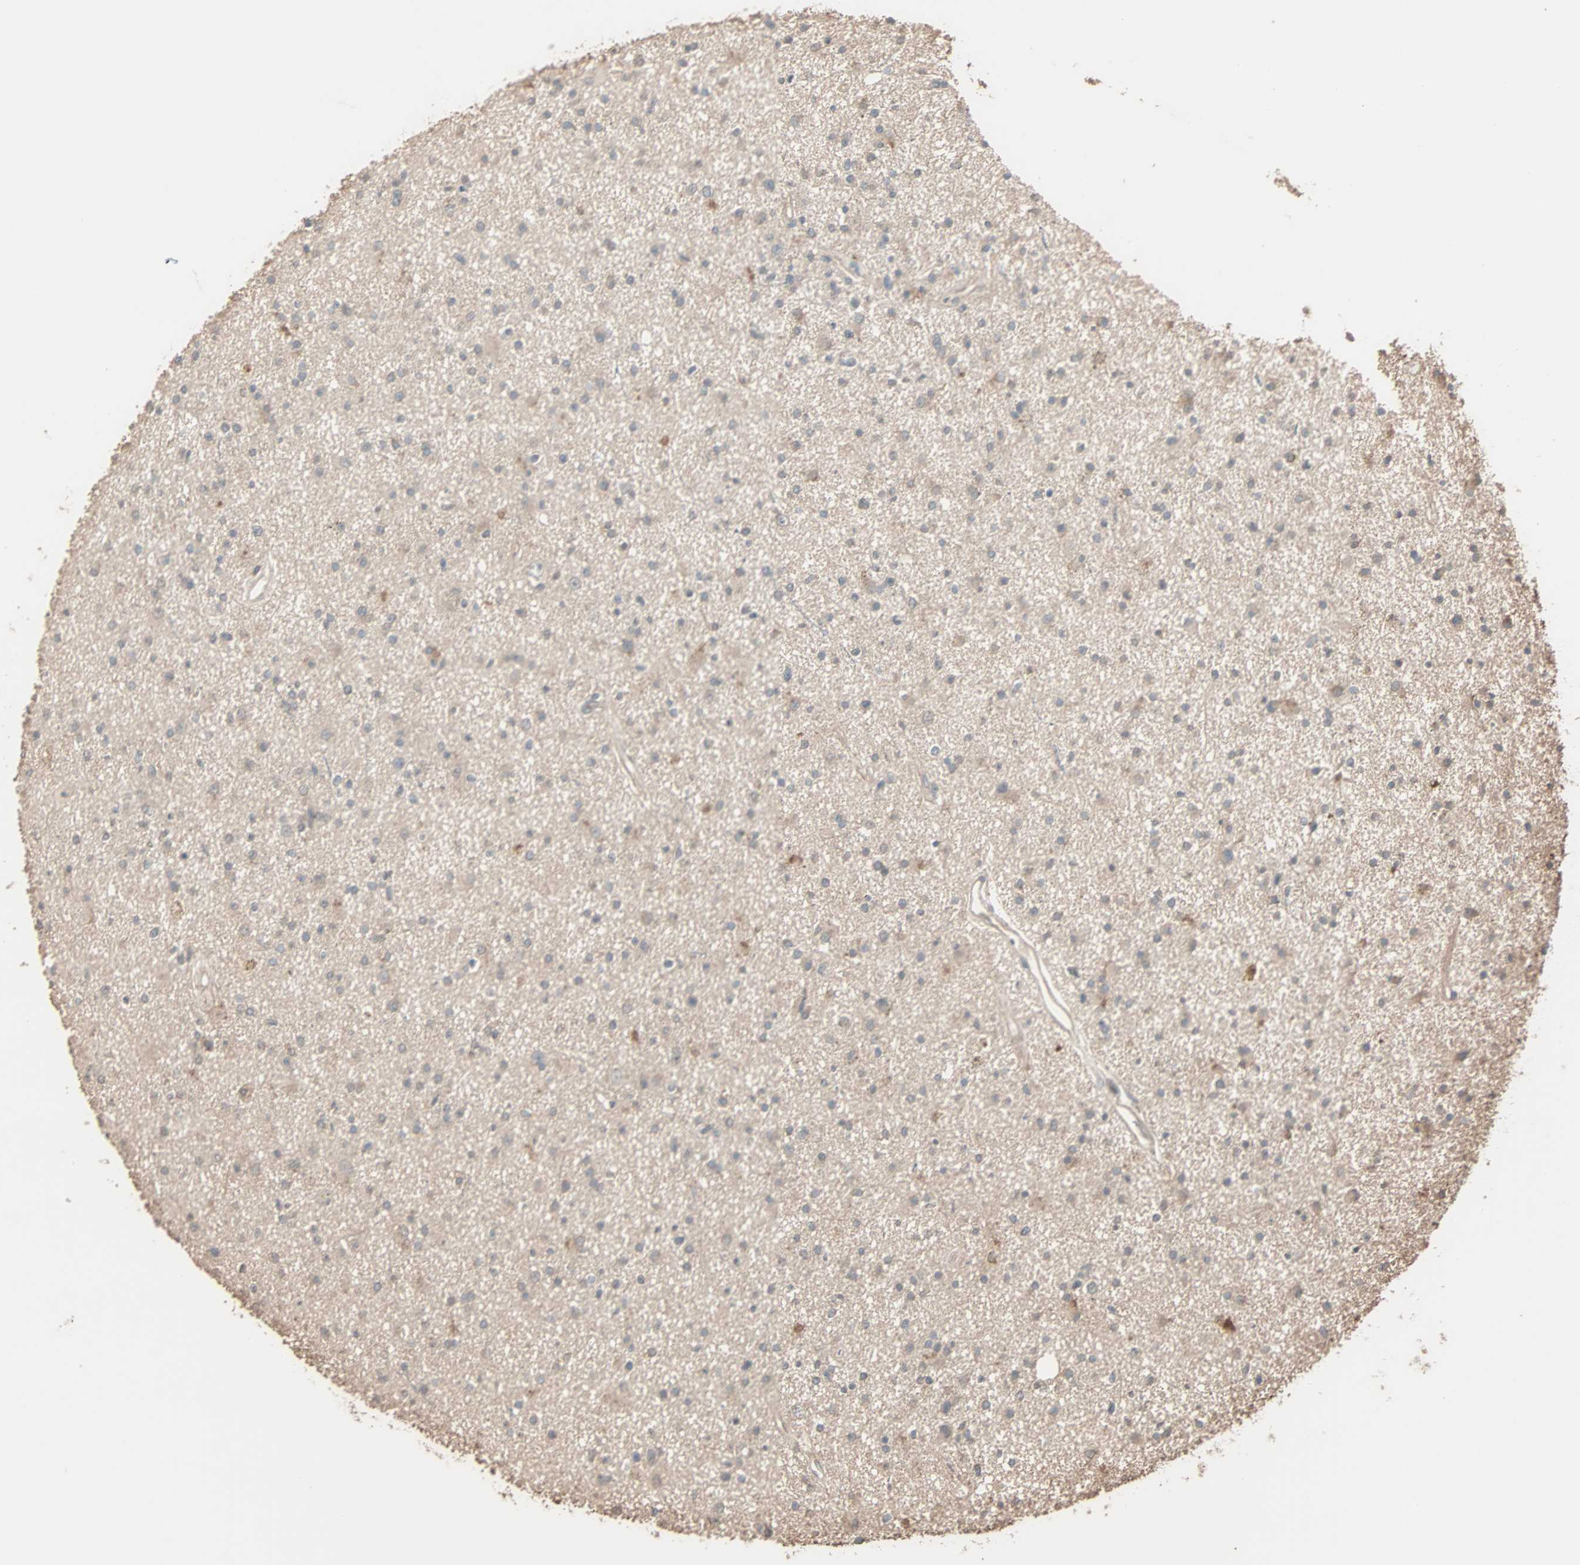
{"staining": {"intensity": "weak", "quantity": "<25%", "location": "cytoplasmic/membranous"}, "tissue": "glioma", "cell_type": "Tumor cells", "image_type": "cancer", "snomed": [{"axis": "morphology", "description": "Glioma, malignant, High grade"}, {"axis": "topography", "description": "Brain"}], "caption": "DAB immunohistochemical staining of human glioma exhibits no significant positivity in tumor cells.", "gene": "GALNT3", "patient": {"sex": "male", "age": 33}}